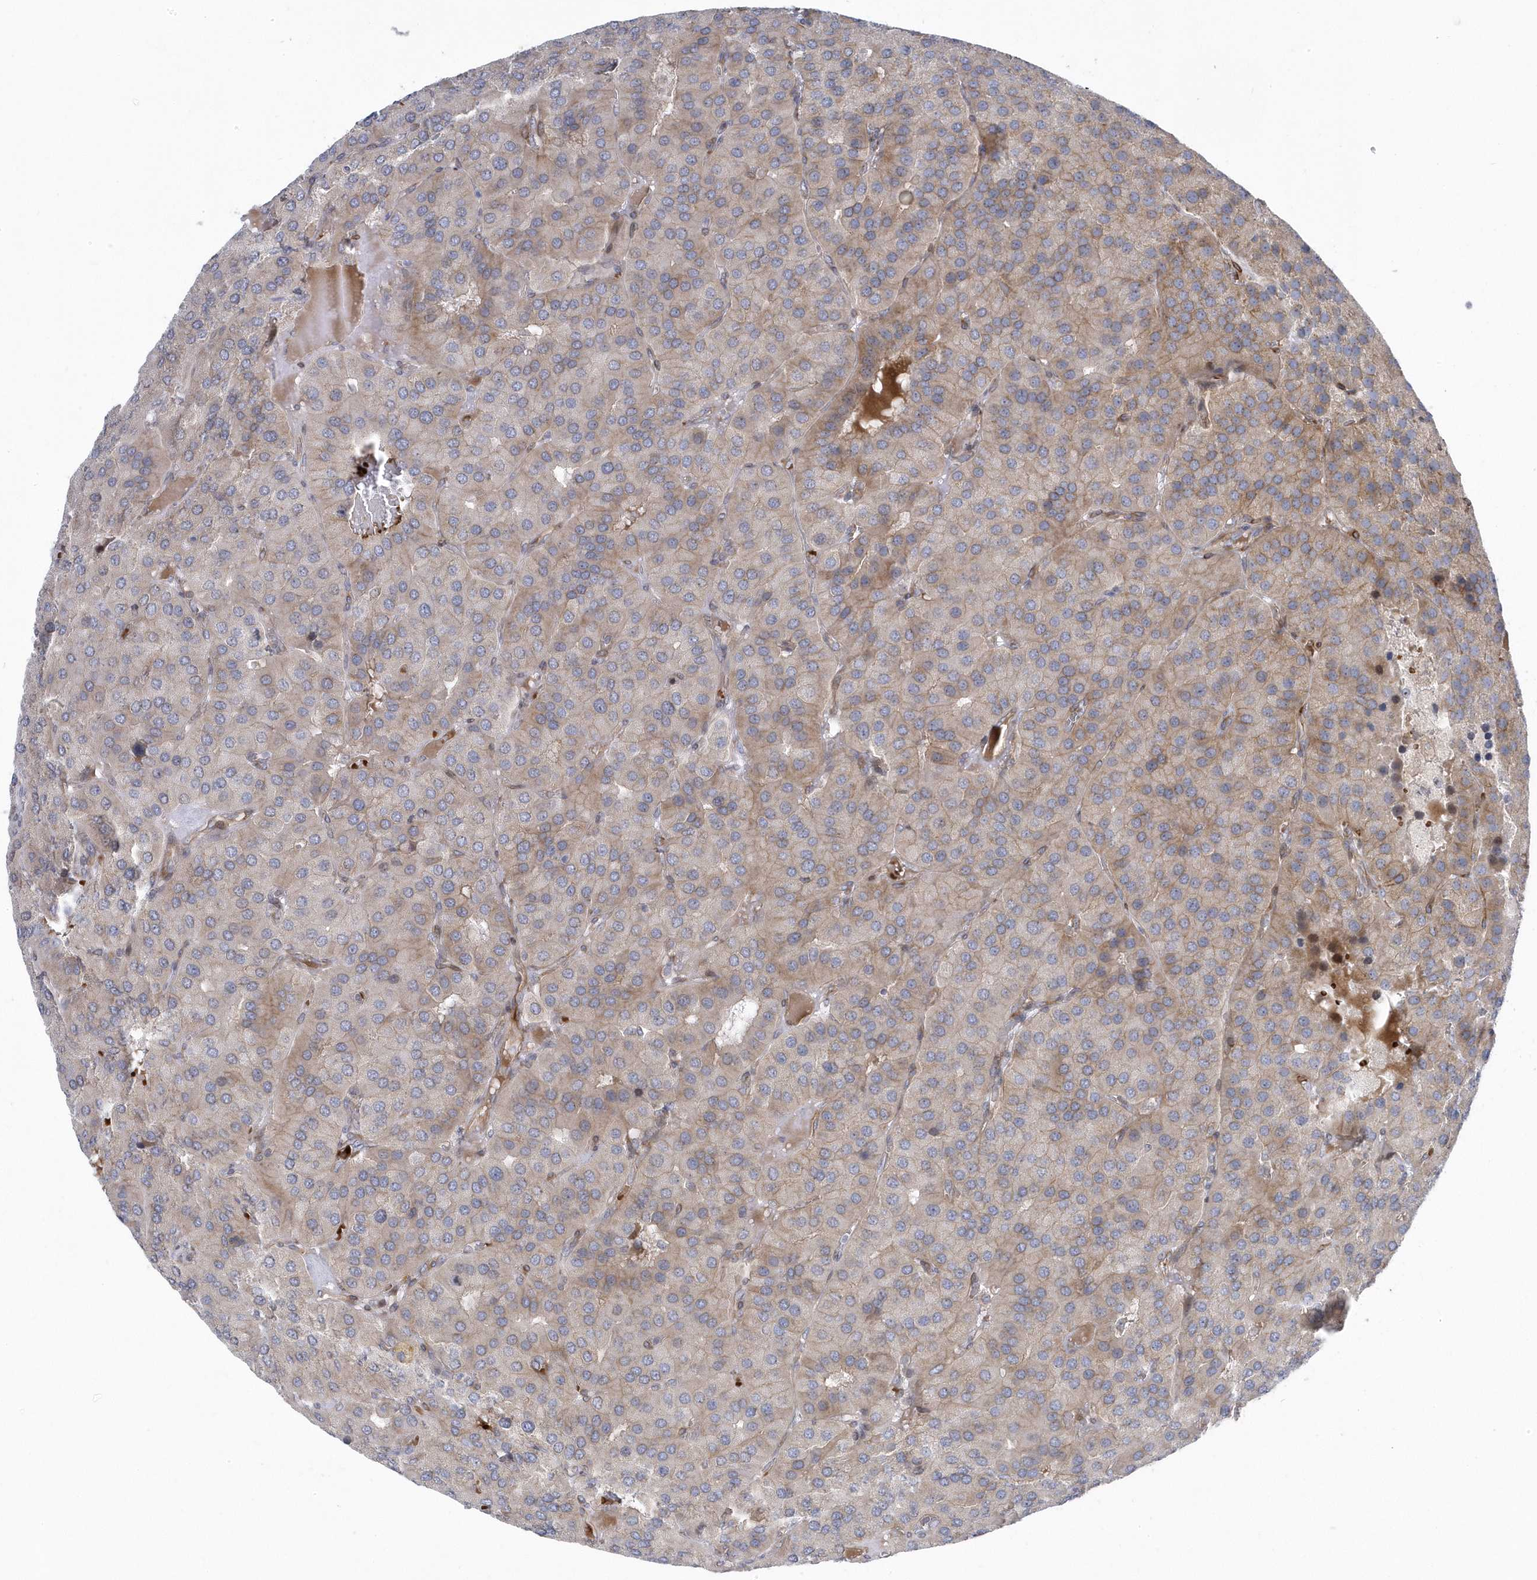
{"staining": {"intensity": "weak", "quantity": "25%-75%", "location": "cytoplasmic/membranous"}, "tissue": "parathyroid gland", "cell_type": "Glandular cells", "image_type": "normal", "snomed": [{"axis": "morphology", "description": "Normal tissue, NOS"}, {"axis": "morphology", "description": "Adenoma, NOS"}, {"axis": "topography", "description": "Parathyroid gland"}], "caption": "Human parathyroid gland stained for a protein (brown) reveals weak cytoplasmic/membranous positive expression in about 25%-75% of glandular cells.", "gene": "MAP7D3", "patient": {"sex": "female", "age": 86}}